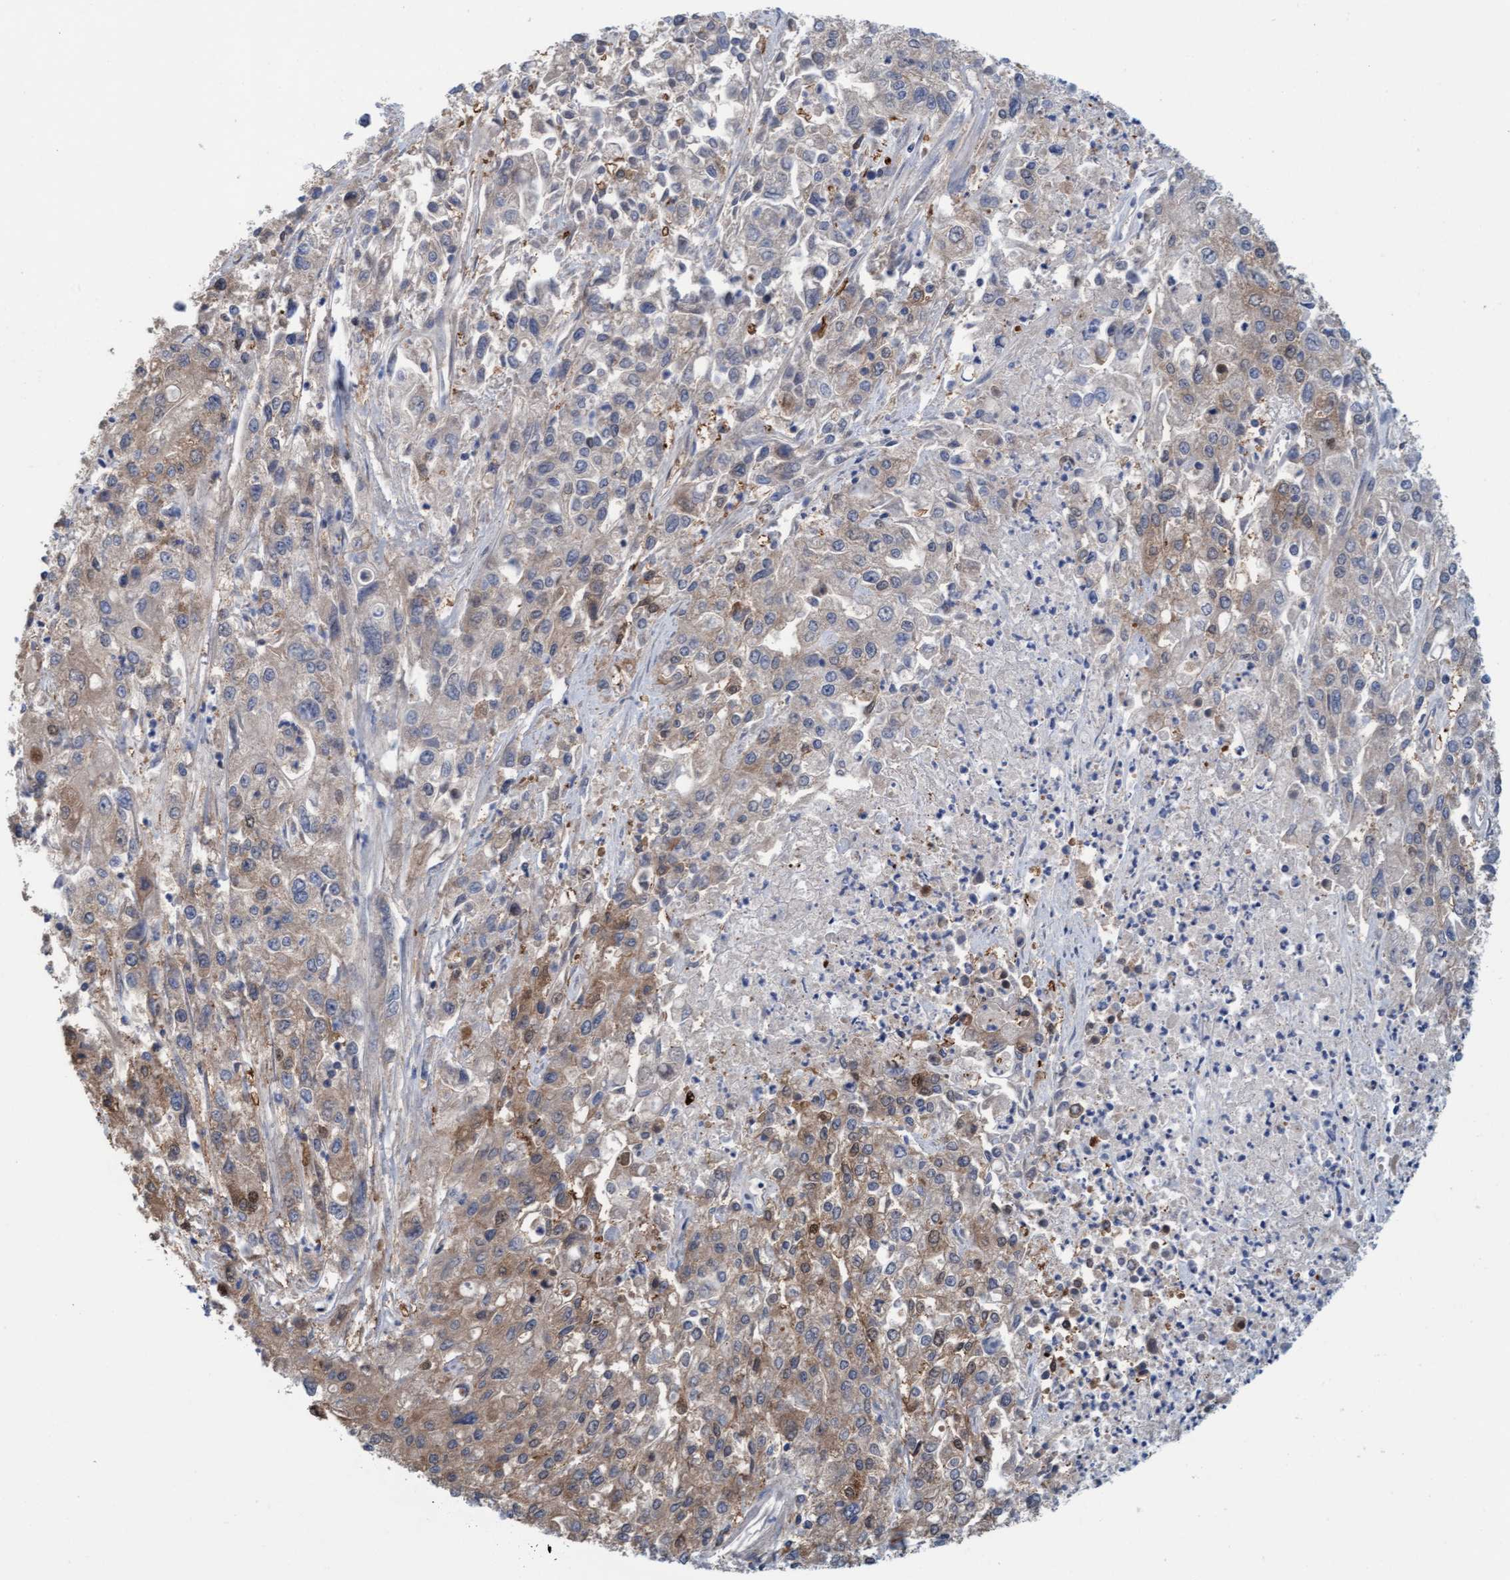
{"staining": {"intensity": "weak", "quantity": "25%-75%", "location": "cytoplasmic/membranous"}, "tissue": "endometrial cancer", "cell_type": "Tumor cells", "image_type": "cancer", "snomed": [{"axis": "morphology", "description": "Adenocarcinoma, NOS"}, {"axis": "topography", "description": "Endometrium"}], "caption": "Protein expression analysis of adenocarcinoma (endometrial) displays weak cytoplasmic/membranous expression in about 25%-75% of tumor cells. (DAB (3,3'-diaminobenzidine) IHC with brightfield microscopy, high magnification).", "gene": "KLHL25", "patient": {"sex": "female", "age": 49}}